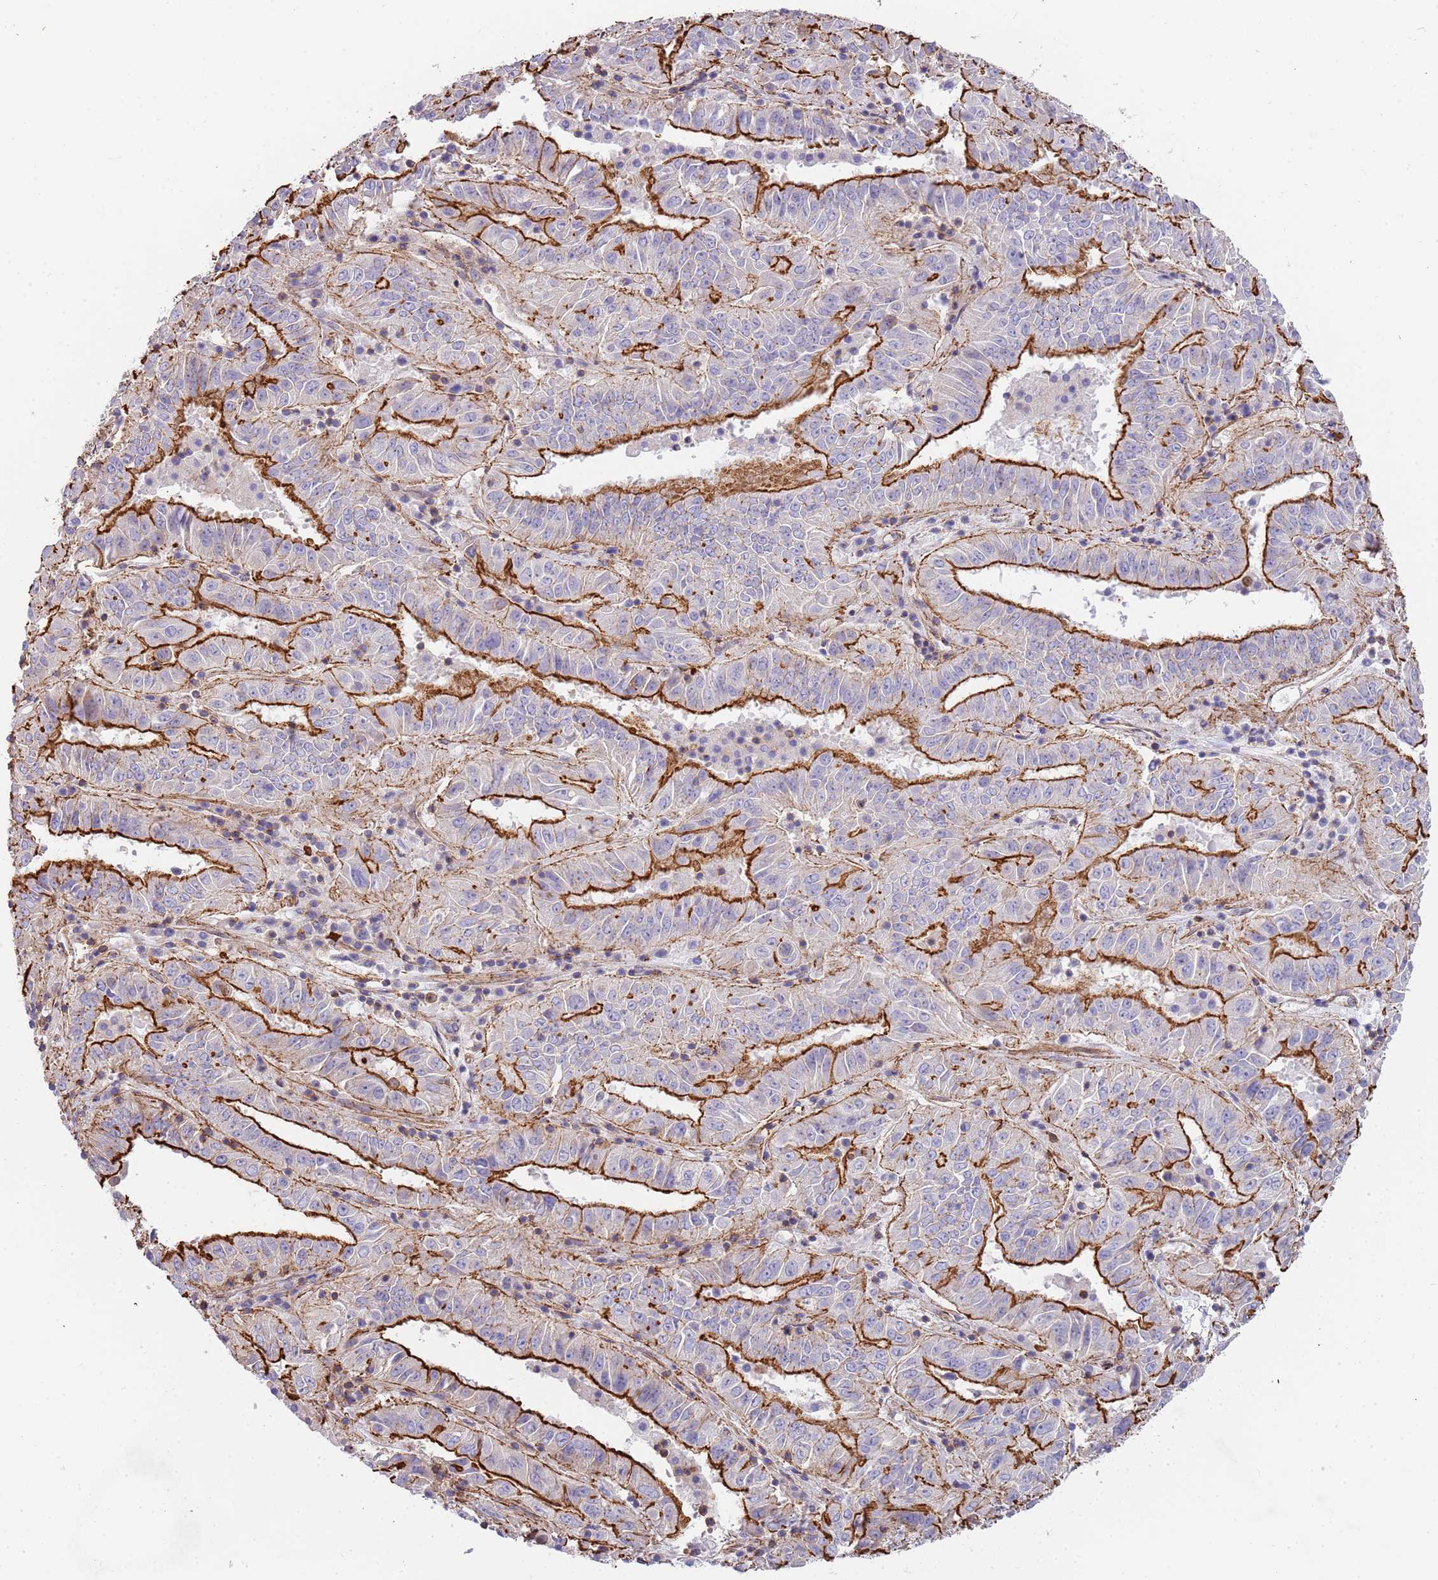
{"staining": {"intensity": "strong", "quantity": ">75%", "location": "cytoplasmic/membranous"}, "tissue": "pancreatic cancer", "cell_type": "Tumor cells", "image_type": "cancer", "snomed": [{"axis": "morphology", "description": "Adenocarcinoma, NOS"}, {"axis": "topography", "description": "Pancreas"}], "caption": "Immunohistochemistry staining of pancreatic cancer, which reveals high levels of strong cytoplasmic/membranous staining in approximately >75% of tumor cells indicating strong cytoplasmic/membranous protein positivity. The staining was performed using DAB (brown) for protein detection and nuclei were counterstained in hematoxylin (blue).", "gene": "GFRAL", "patient": {"sex": "male", "age": 63}}